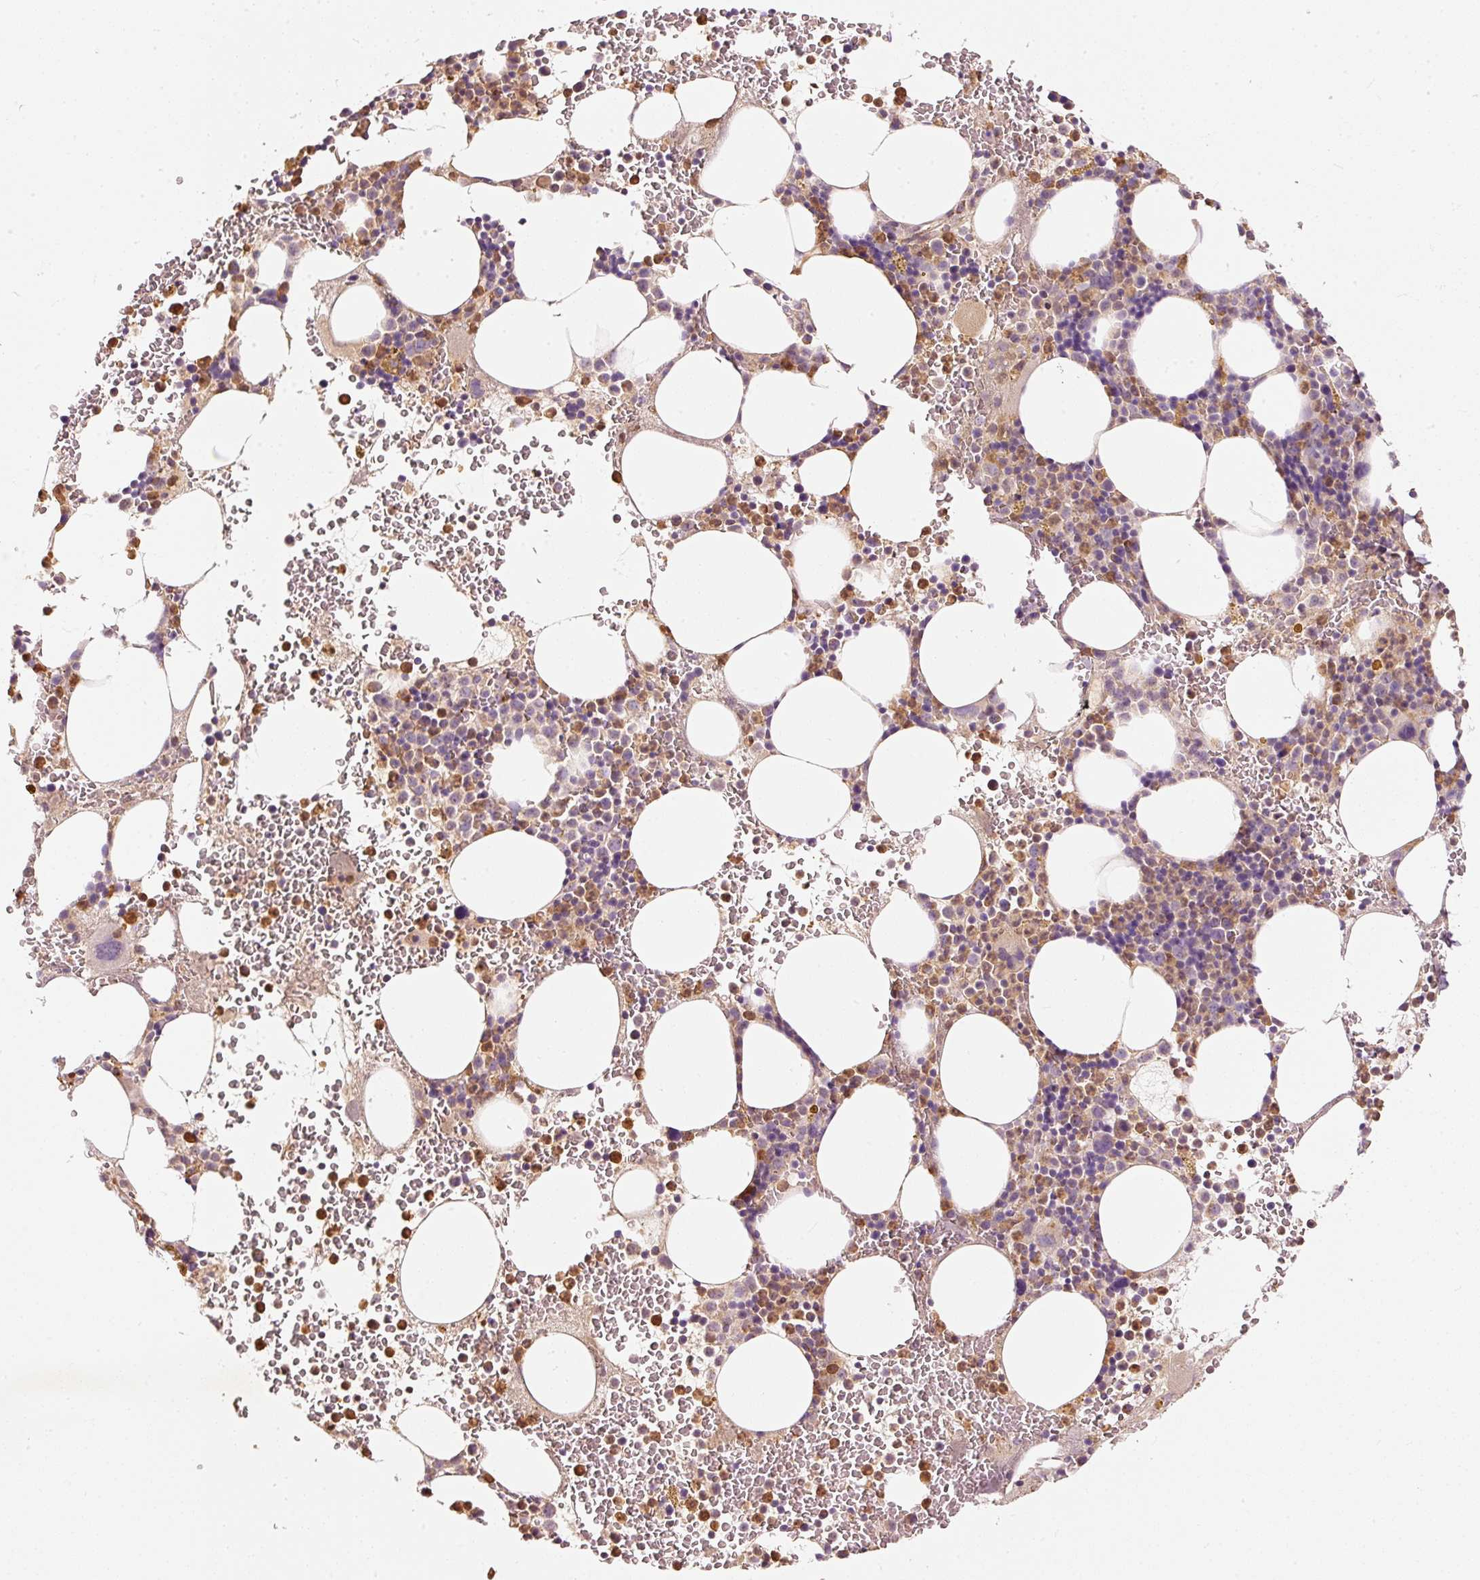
{"staining": {"intensity": "moderate", "quantity": "25%-75%", "location": "cytoplasmic/membranous"}, "tissue": "bone marrow", "cell_type": "Hematopoietic cells", "image_type": "normal", "snomed": [{"axis": "morphology", "description": "Normal tissue, NOS"}, {"axis": "topography", "description": "Bone marrow"}], "caption": "This micrograph demonstrates benign bone marrow stained with immunohistochemistry to label a protein in brown. The cytoplasmic/membranous of hematopoietic cells show moderate positivity for the protein. Nuclei are counter-stained blue.", "gene": "PSENEN", "patient": {"sex": "male", "age": 62}}